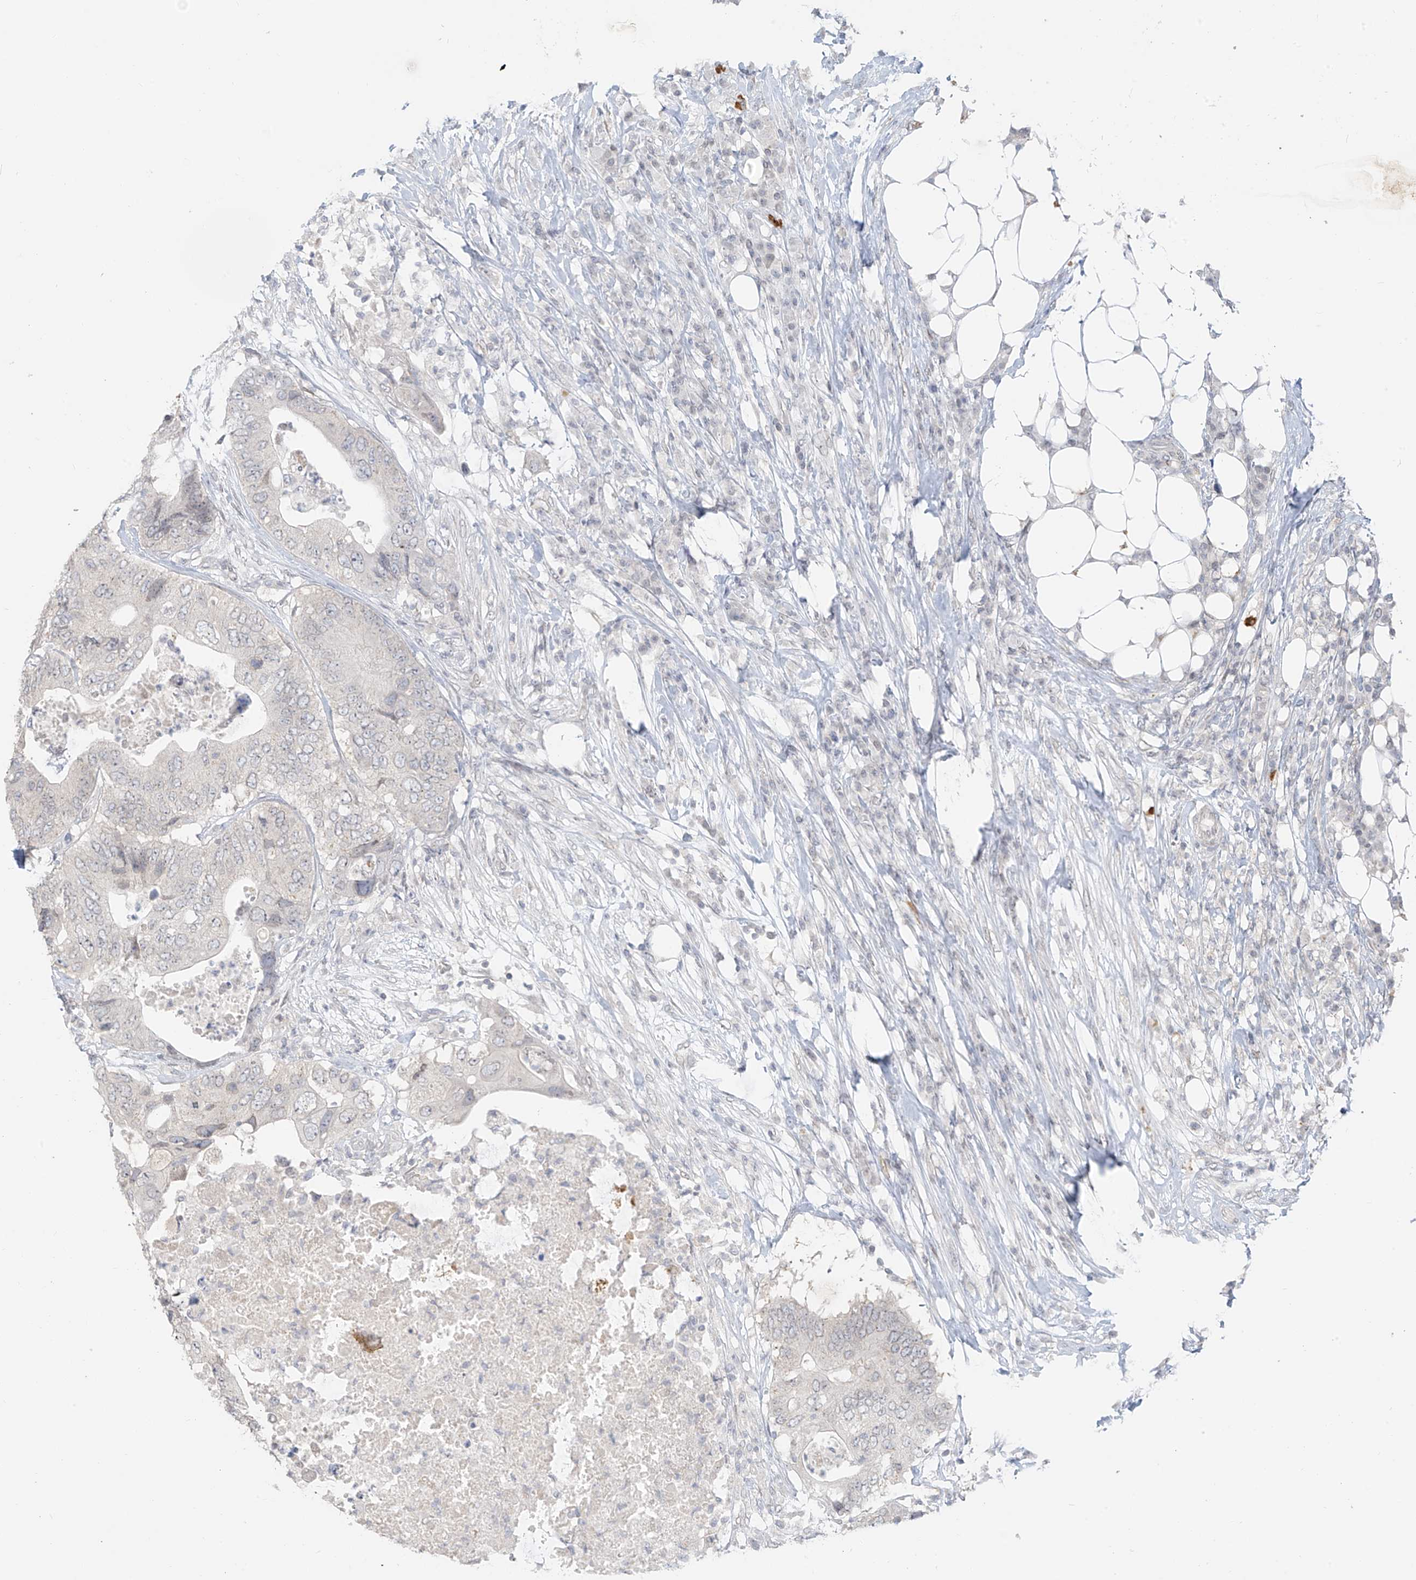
{"staining": {"intensity": "negative", "quantity": "none", "location": "none"}, "tissue": "colorectal cancer", "cell_type": "Tumor cells", "image_type": "cancer", "snomed": [{"axis": "morphology", "description": "Adenocarcinoma, NOS"}, {"axis": "topography", "description": "Colon"}], "caption": "This is an immunohistochemistry histopathology image of adenocarcinoma (colorectal). There is no staining in tumor cells.", "gene": "OSBPL7", "patient": {"sex": "male", "age": 71}}